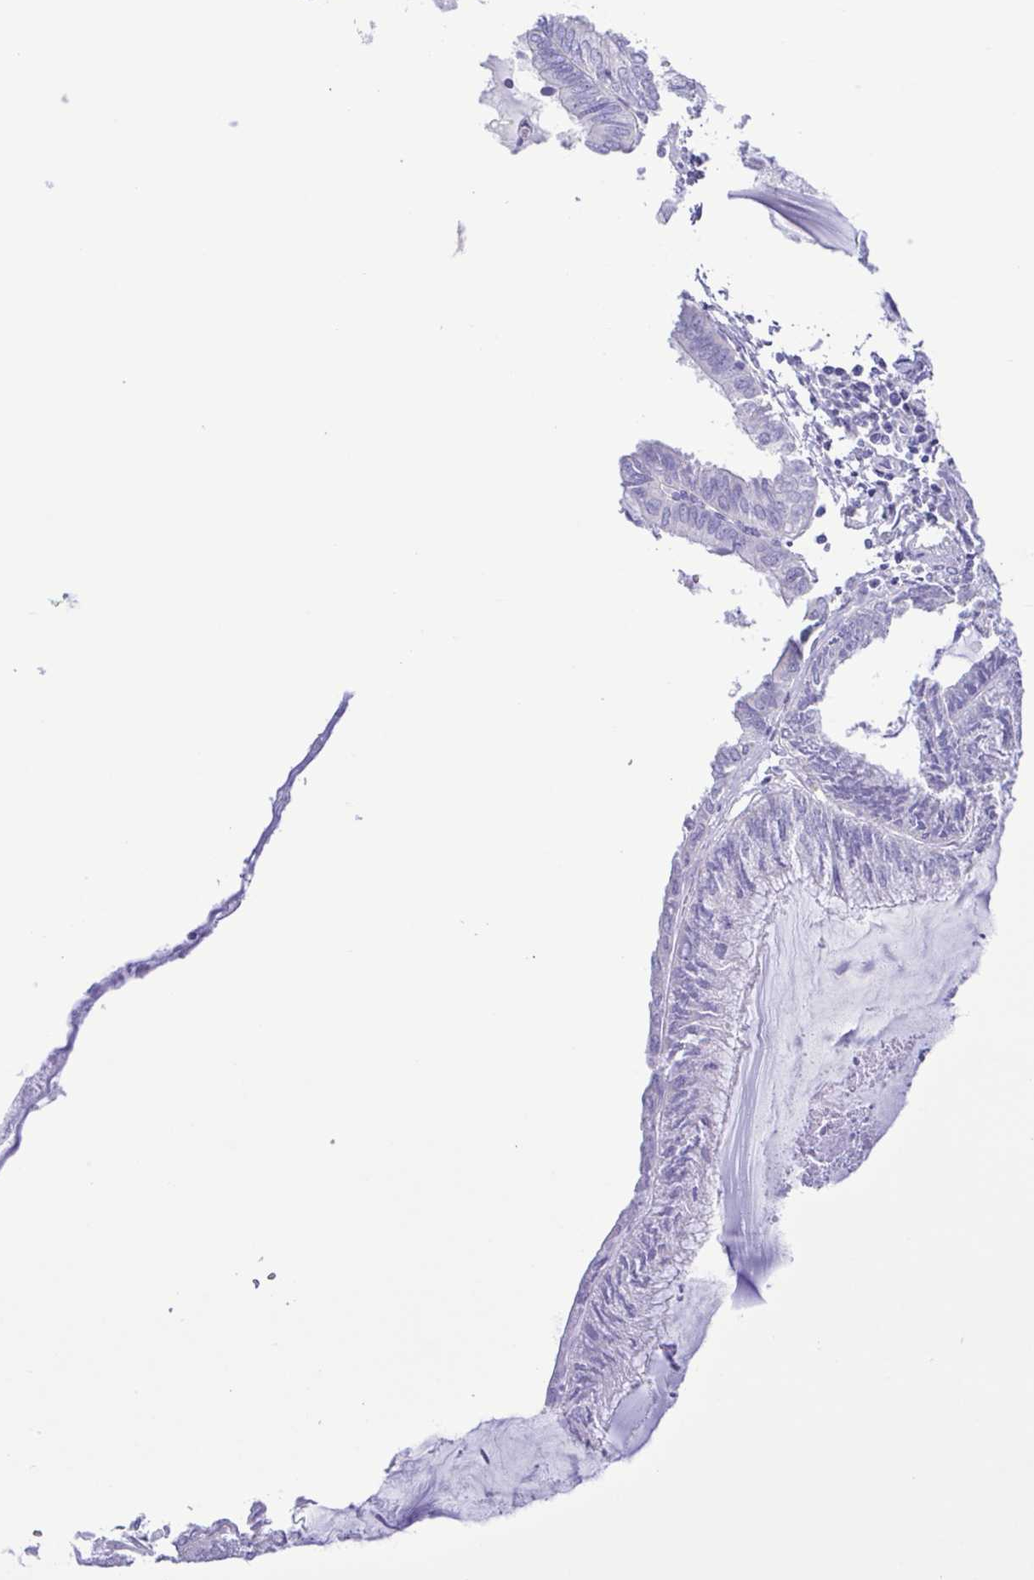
{"staining": {"intensity": "negative", "quantity": "none", "location": "none"}, "tissue": "endometrial cancer", "cell_type": "Tumor cells", "image_type": "cancer", "snomed": [{"axis": "morphology", "description": "Carcinoma, NOS"}, {"axis": "topography", "description": "Endometrium"}], "caption": "The micrograph displays no staining of tumor cells in endometrial cancer.", "gene": "CD72", "patient": {"sex": "female", "age": 62}}